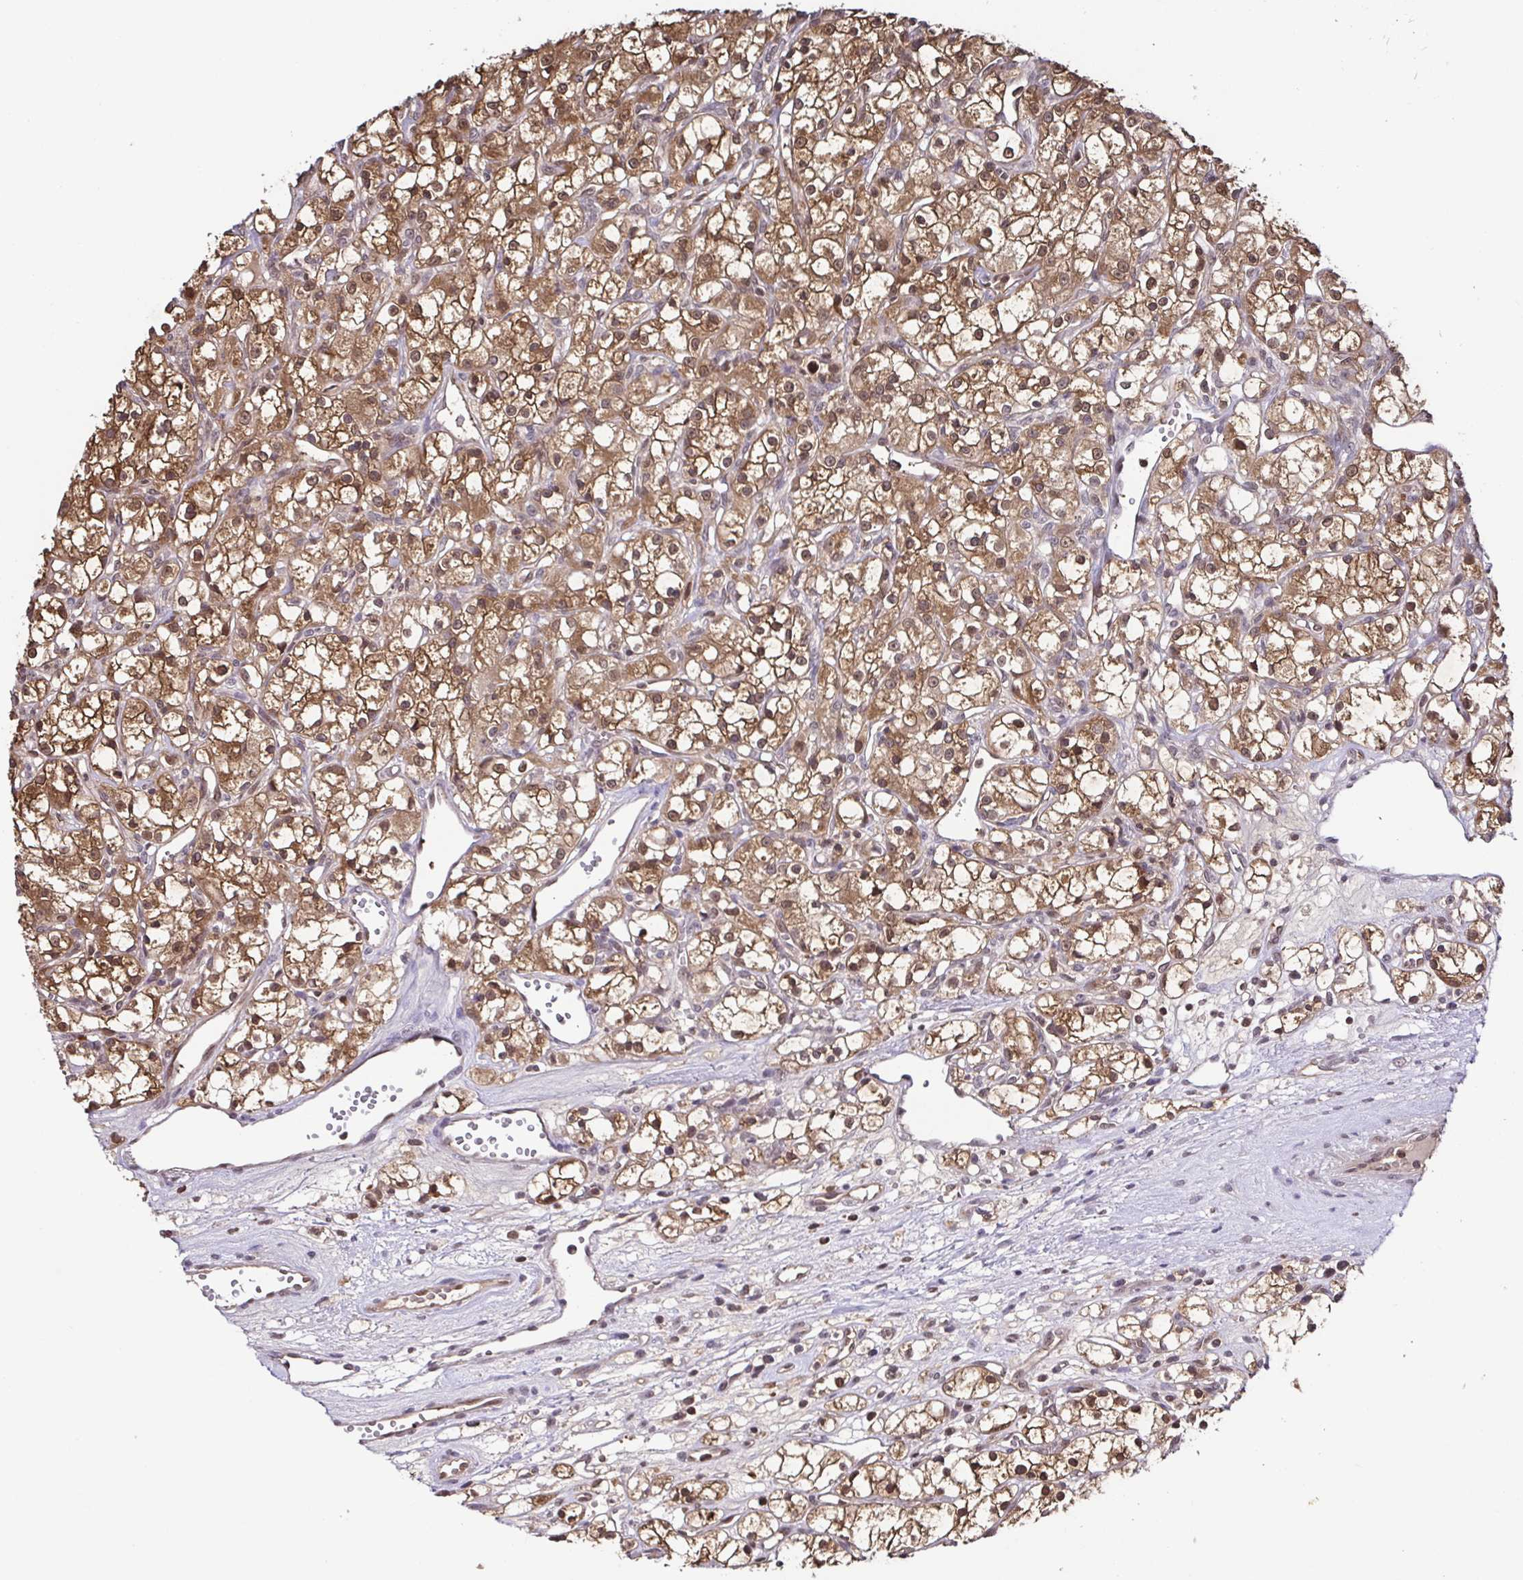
{"staining": {"intensity": "moderate", "quantity": ">75%", "location": "cytoplasmic/membranous,nuclear"}, "tissue": "renal cancer", "cell_type": "Tumor cells", "image_type": "cancer", "snomed": [{"axis": "morphology", "description": "Adenocarcinoma, NOS"}, {"axis": "topography", "description": "Kidney"}], "caption": "Tumor cells demonstrate medium levels of moderate cytoplasmic/membranous and nuclear staining in approximately >75% of cells in human renal cancer. (brown staining indicates protein expression, while blue staining denotes nuclei).", "gene": "PSMB9", "patient": {"sex": "female", "age": 59}}